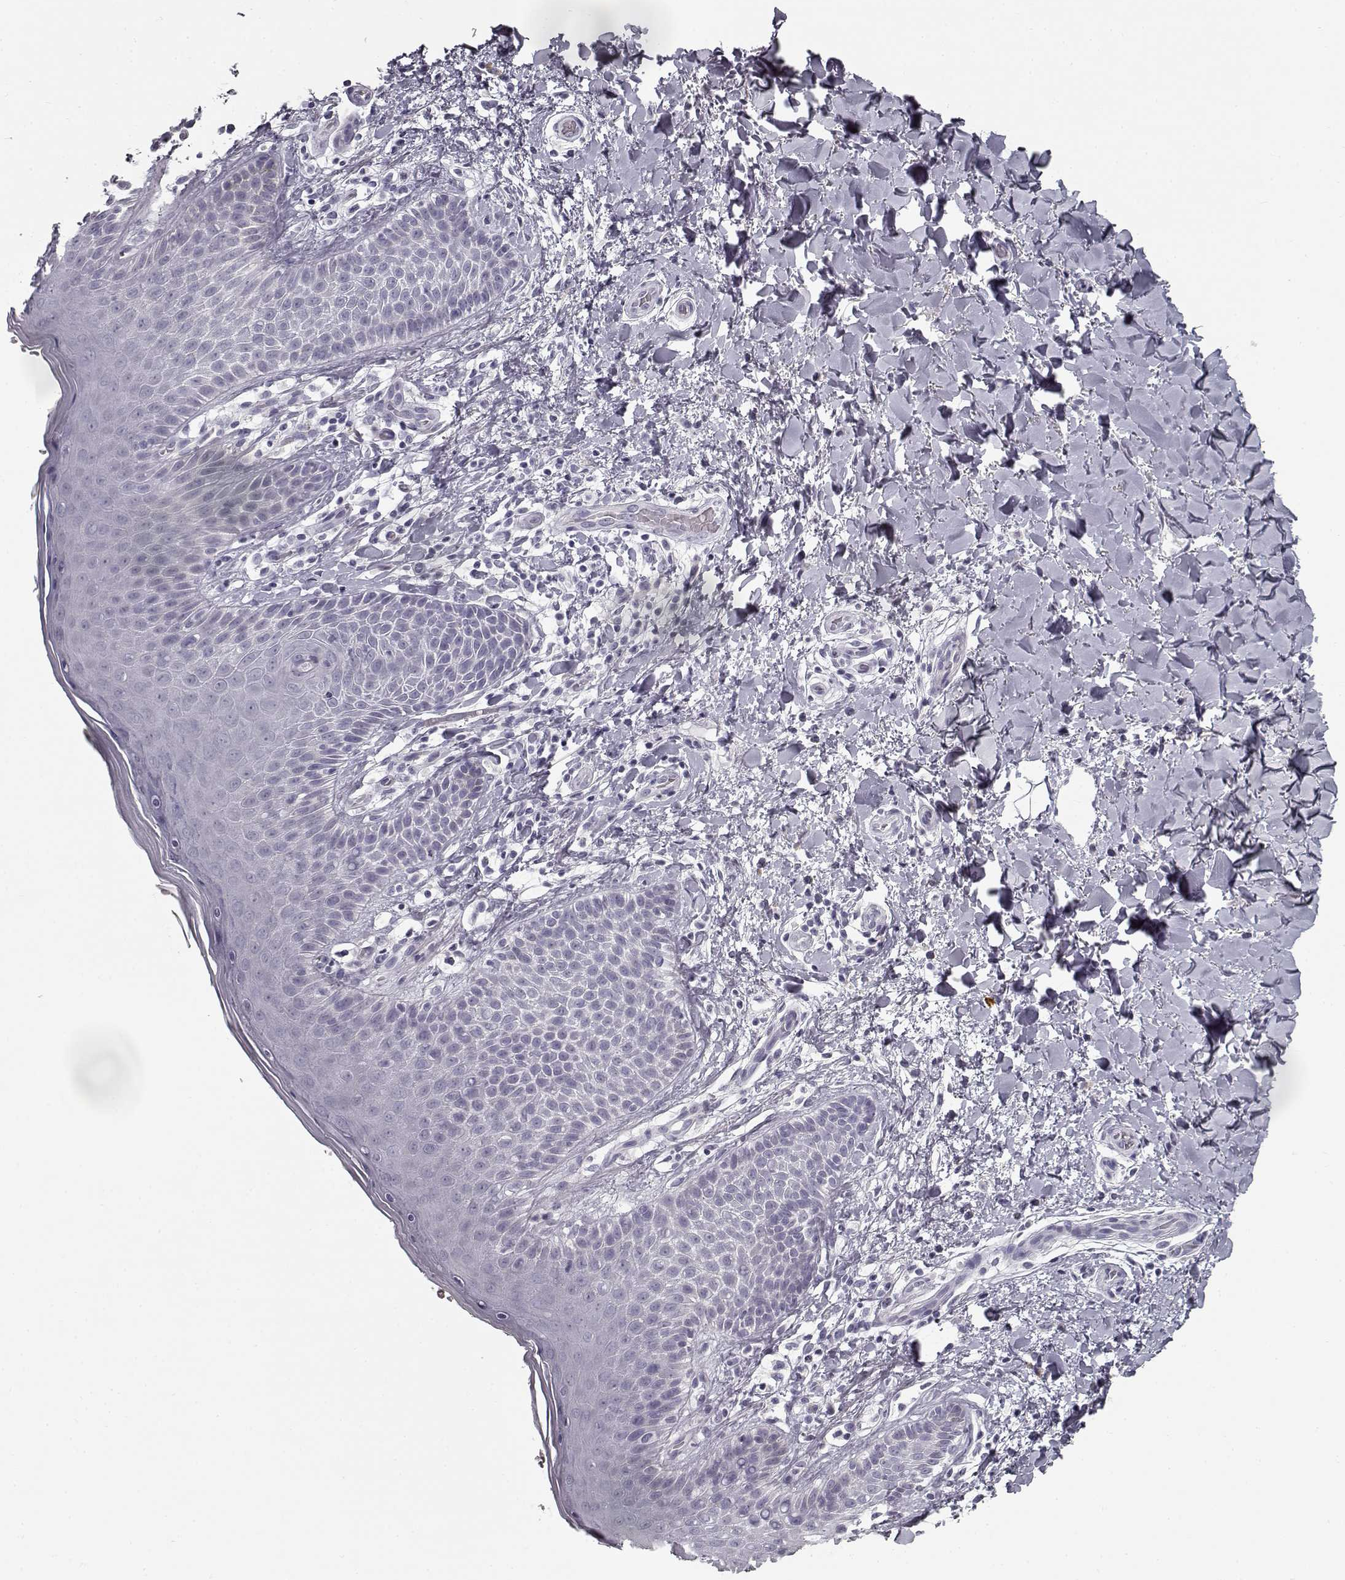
{"staining": {"intensity": "negative", "quantity": "none", "location": "none"}, "tissue": "skin", "cell_type": "Epidermal cells", "image_type": "normal", "snomed": [{"axis": "morphology", "description": "Normal tissue, NOS"}, {"axis": "topography", "description": "Anal"}], "caption": "Immunohistochemistry of benign human skin demonstrates no expression in epidermal cells.", "gene": "SEMG2", "patient": {"sex": "male", "age": 36}}